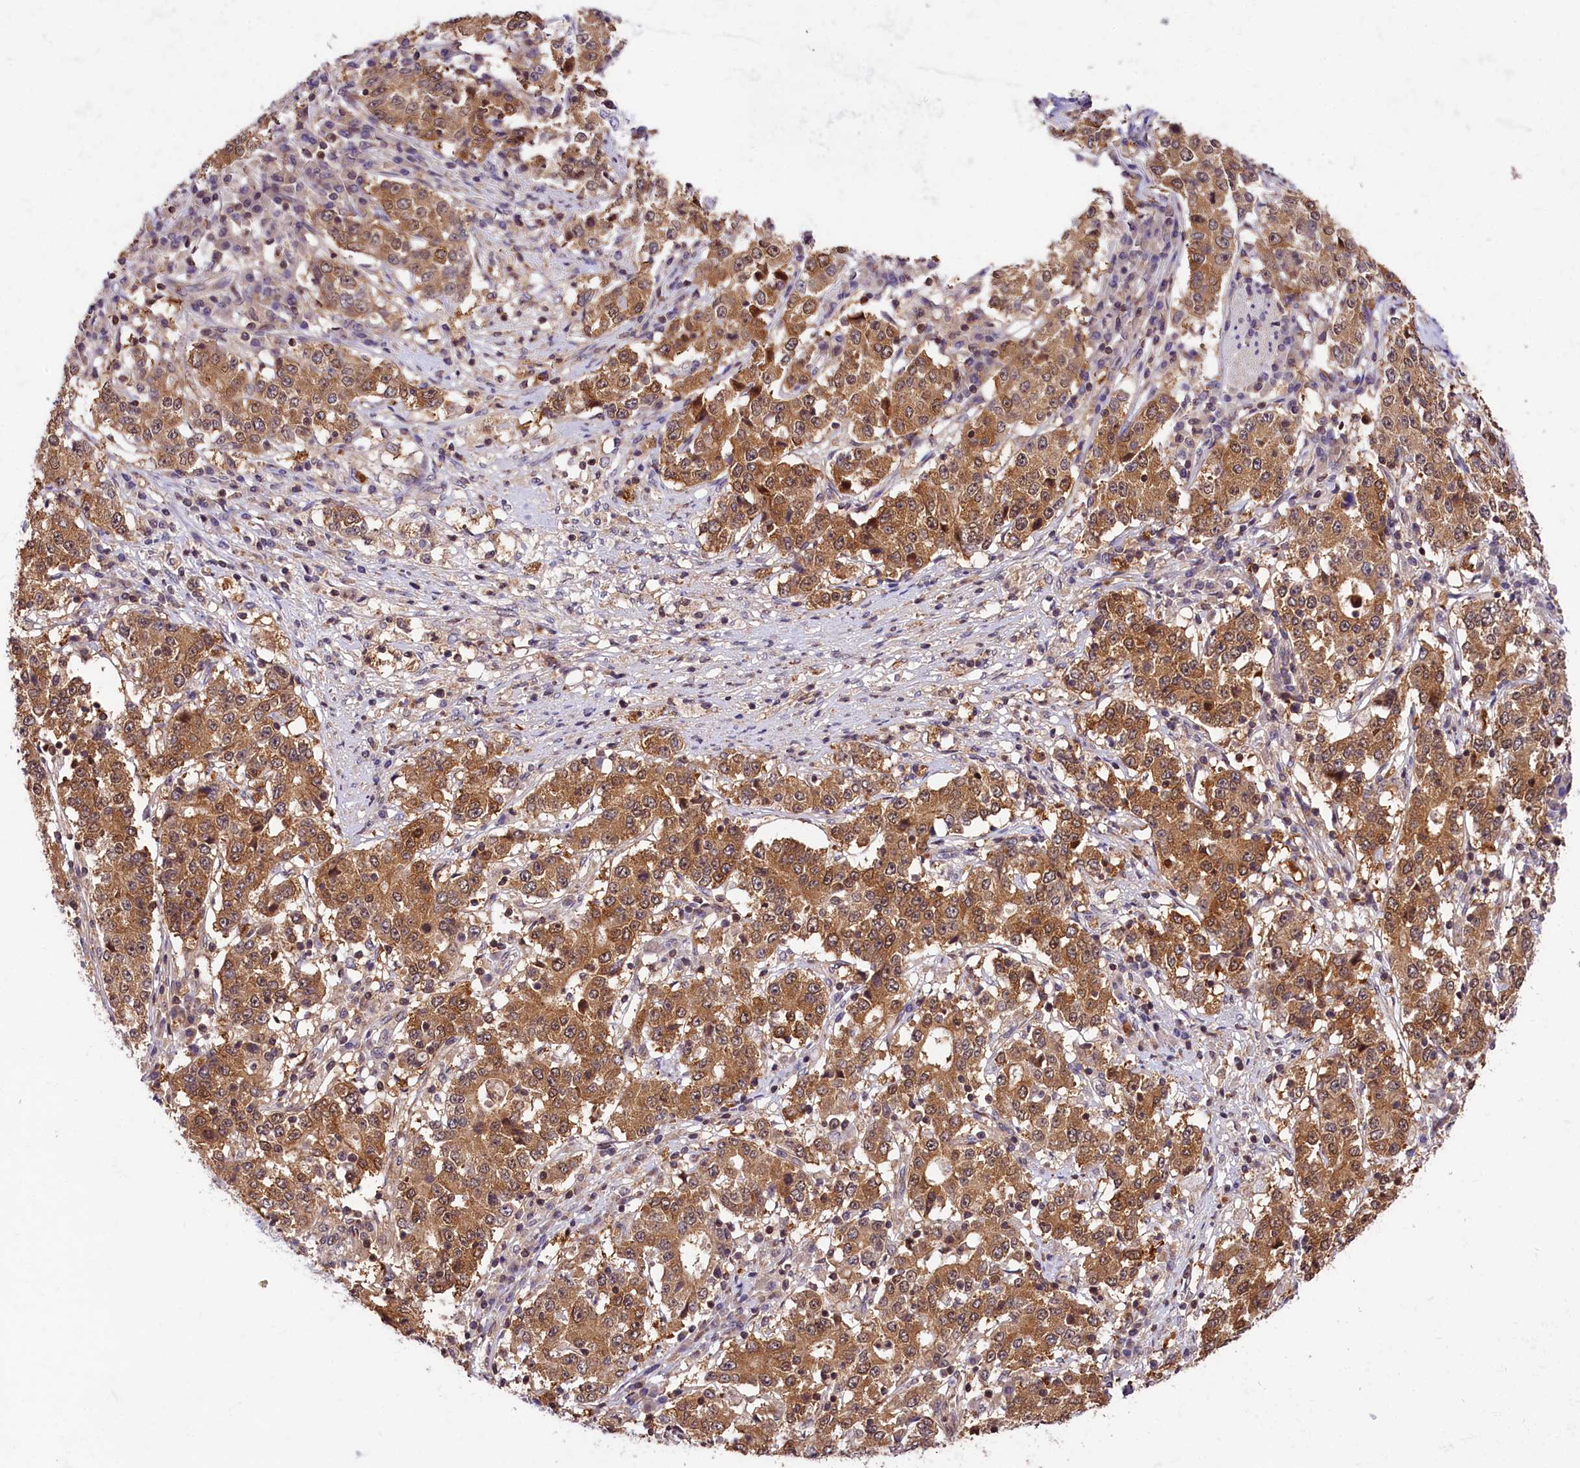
{"staining": {"intensity": "moderate", "quantity": ">75%", "location": "cytoplasmic/membranous"}, "tissue": "stomach cancer", "cell_type": "Tumor cells", "image_type": "cancer", "snomed": [{"axis": "morphology", "description": "Adenocarcinoma, NOS"}, {"axis": "topography", "description": "Stomach"}], "caption": "Immunohistochemistry (IHC) of human stomach adenocarcinoma reveals medium levels of moderate cytoplasmic/membranous positivity in about >75% of tumor cells.", "gene": "CHORDC1", "patient": {"sex": "male", "age": 59}}